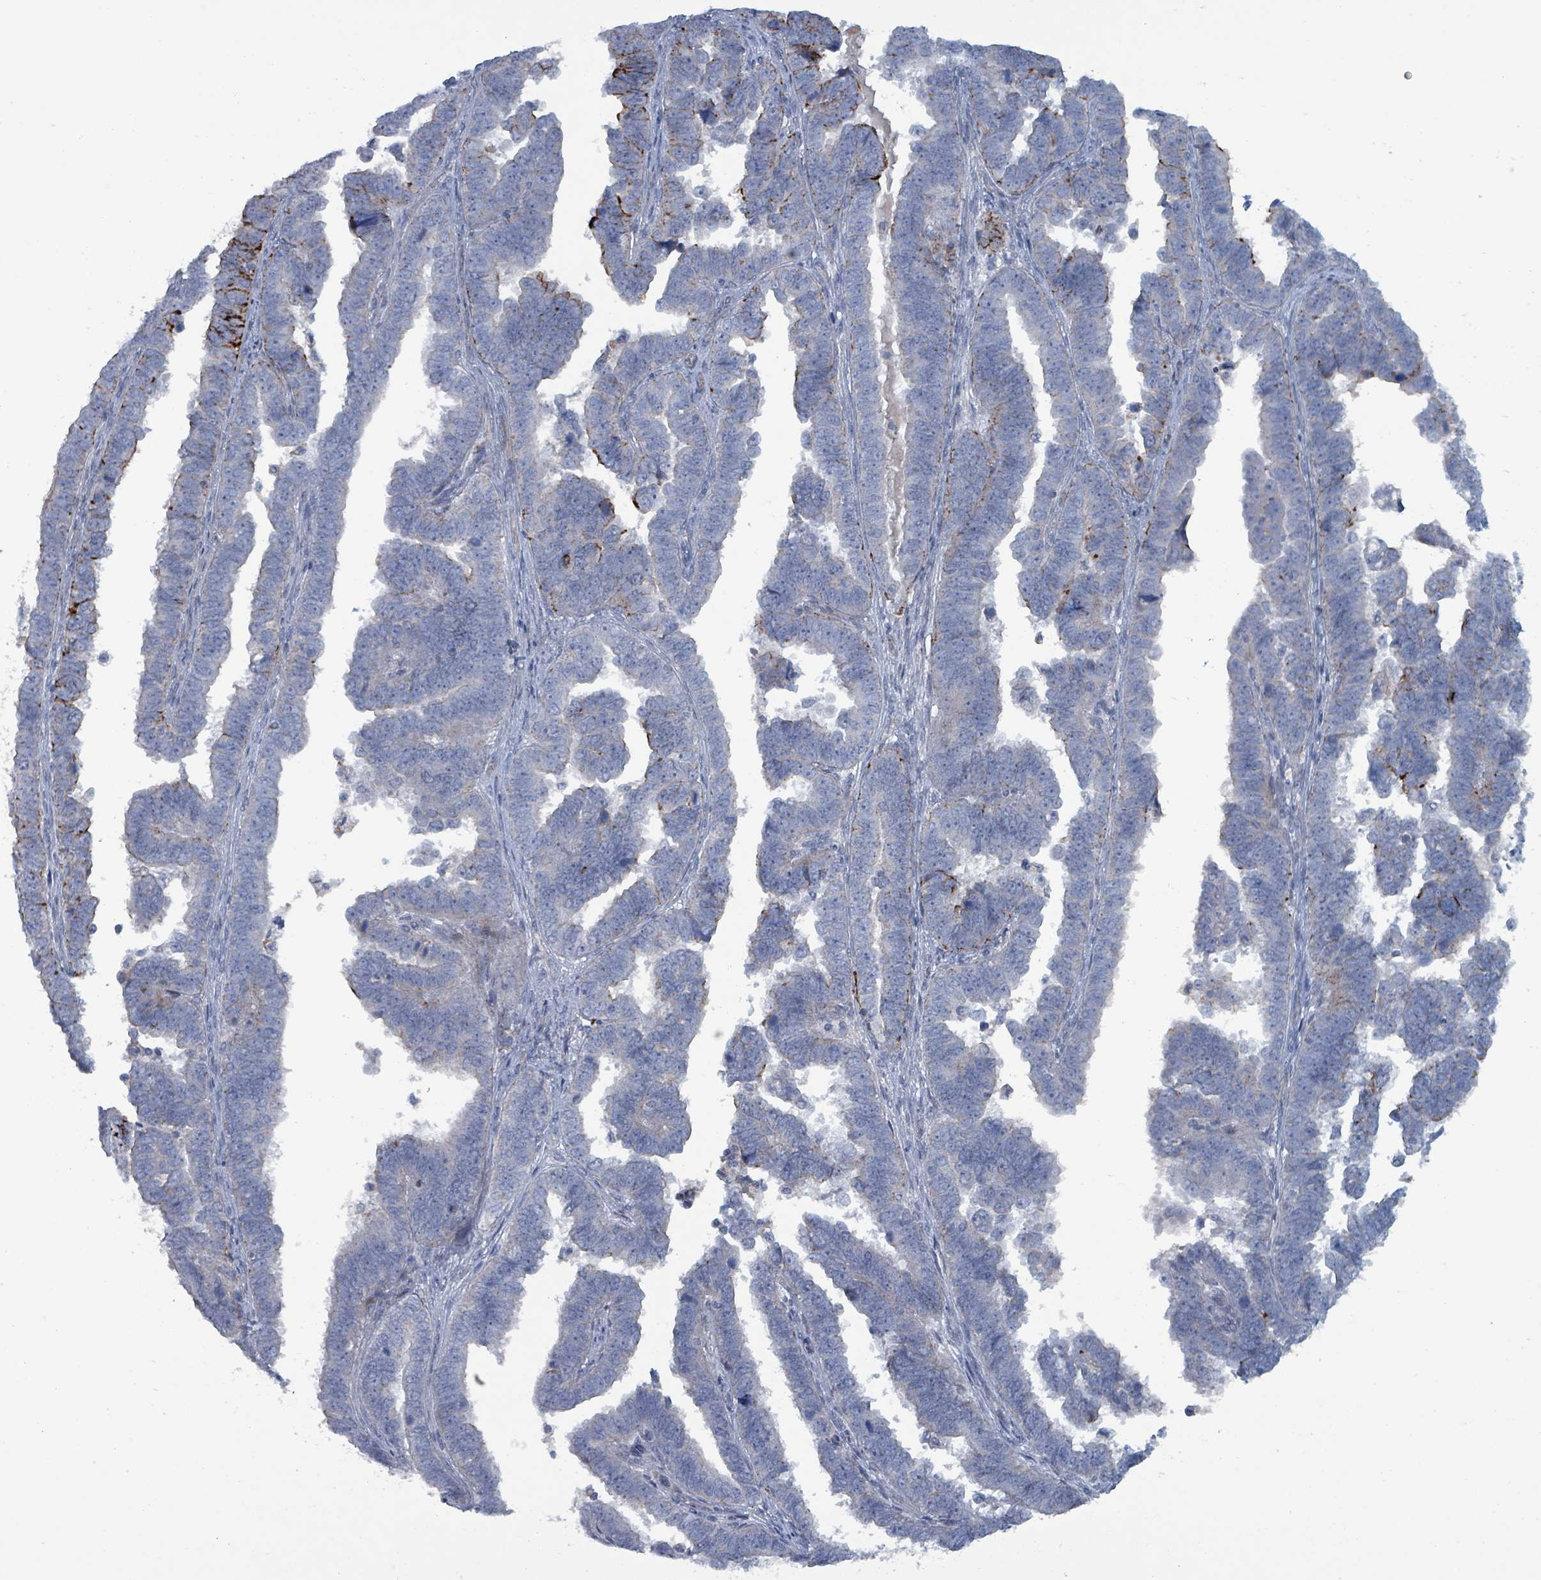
{"staining": {"intensity": "moderate", "quantity": "<25%", "location": "cytoplasmic/membranous"}, "tissue": "endometrial cancer", "cell_type": "Tumor cells", "image_type": "cancer", "snomed": [{"axis": "morphology", "description": "Adenocarcinoma, NOS"}, {"axis": "topography", "description": "Endometrium"}], "caption": "Approximately <25% of tumor cells in human endometrial cancer demonstrate moderate cytoplasmic/membranous protein staining as visualized by brown immunohistochemical staining.", "gene": "TAAR5", "patient": {"sex": "female", "age": 75}}